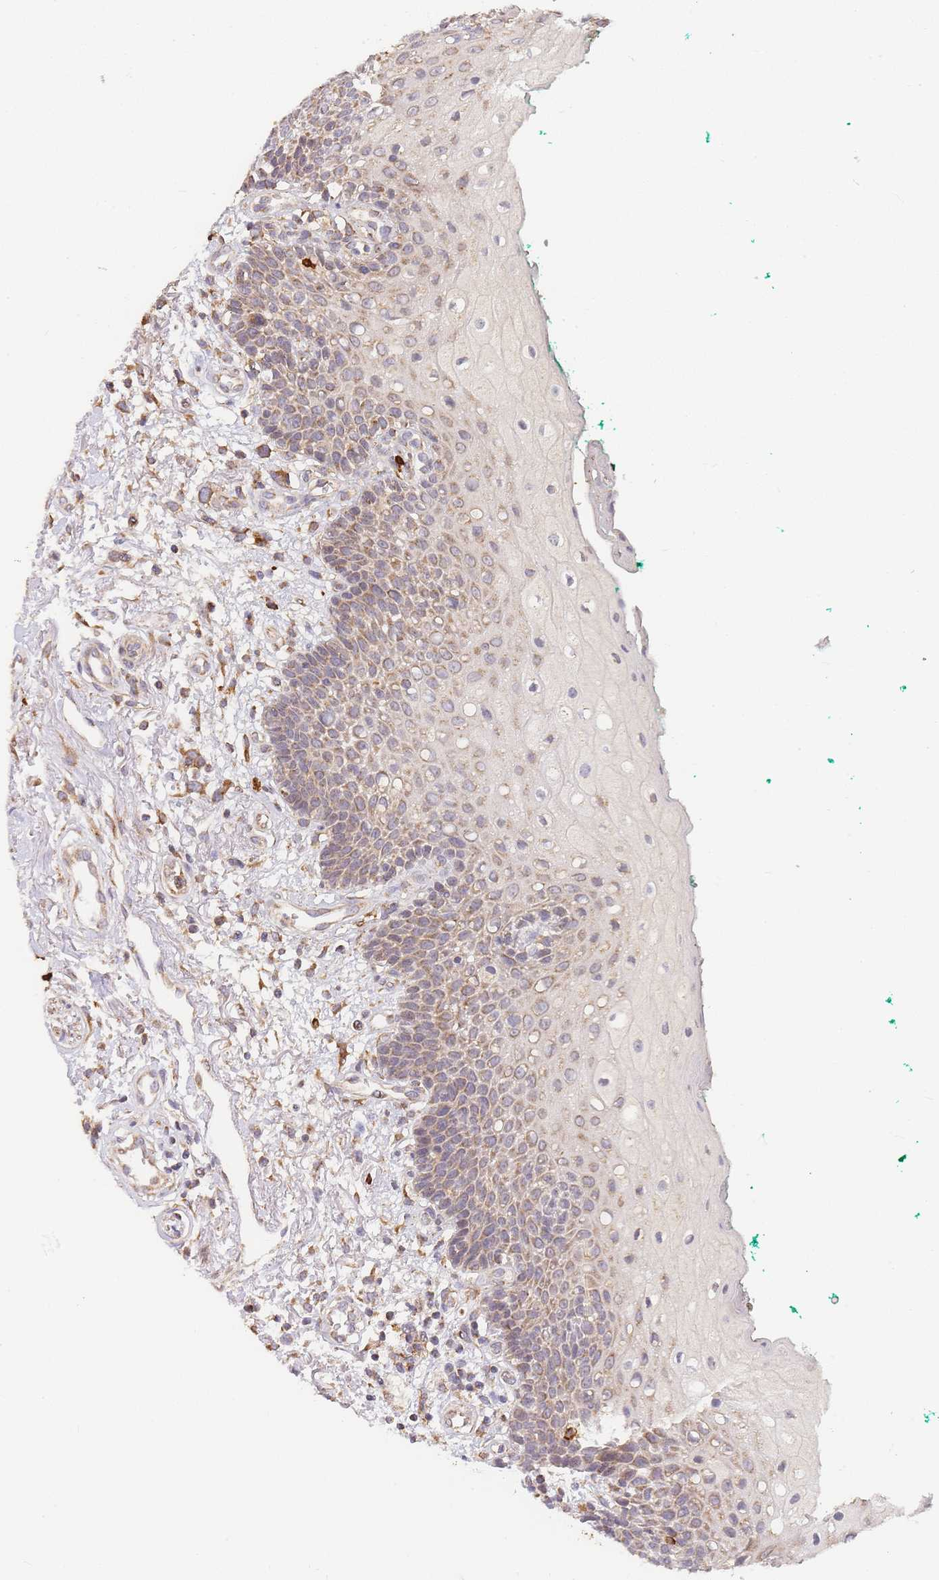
{"staining": {"intensity": "moderate", "quantity": ">75%", "location": "cytoplasmic/membranous"}, "tissue": "oral mucosa", "cell_type": "Squamous epithelial cells", "image_type": "normal", "snomed": [{"axis": "morphology", "description": "Normal tissue, NOS"}, {"axis": "morphology", "description": "Squamous cell carcinoma, NOS"}, {"axis": "topography", "description": "Oral tissue"}, {"axis": "topography", "description": "Tounge, NOS"}, {"axis": "topography", "description": "Head-Neck"}], "caption": "Protein positivity by IHC reveals moderate cytoplasmic/membranous expression in about >75% of squamous epithelial cells in benign oral mucosa.", "gene": "ADCY9", "patient": {"sex": "male", "age": 79}}